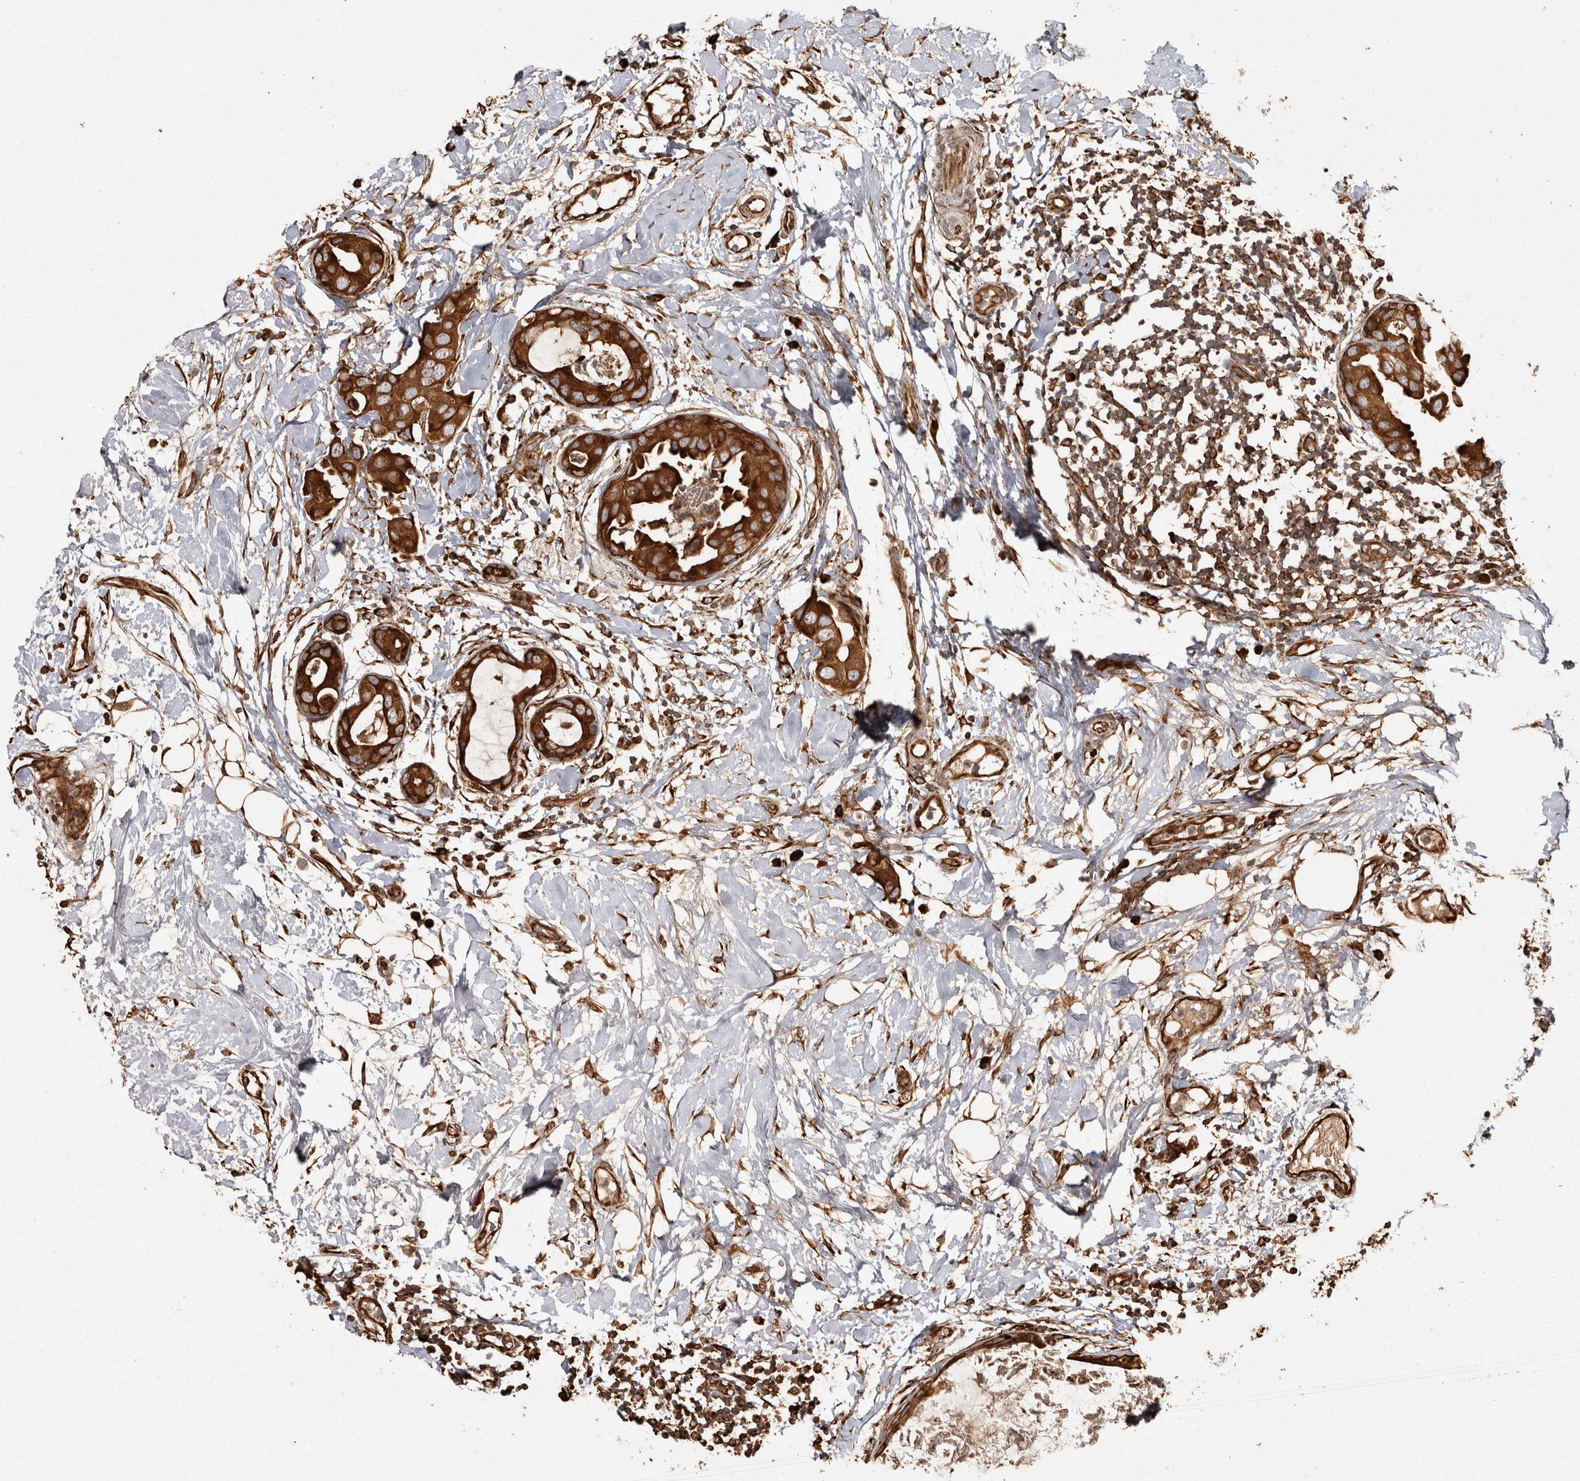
{"staining": {"intensity": "strong", "quantity": ">75%", "location": "cytoplasmic/membranous"}, "tissue": "breast cancer", "cell_type": "Tumor cells", "image_type": "cancer", "snomed": [{"axis": "morphology", "description": "Duct carcinoma"}, {"axis": "topography", "description": "Breast"}], "caption": "Human breast cancer stained with a protein marker demonstrates strong staining in tumor cells.", "gene": "CAMSAP2", "patient": {"sex": "female", "age": 40}}